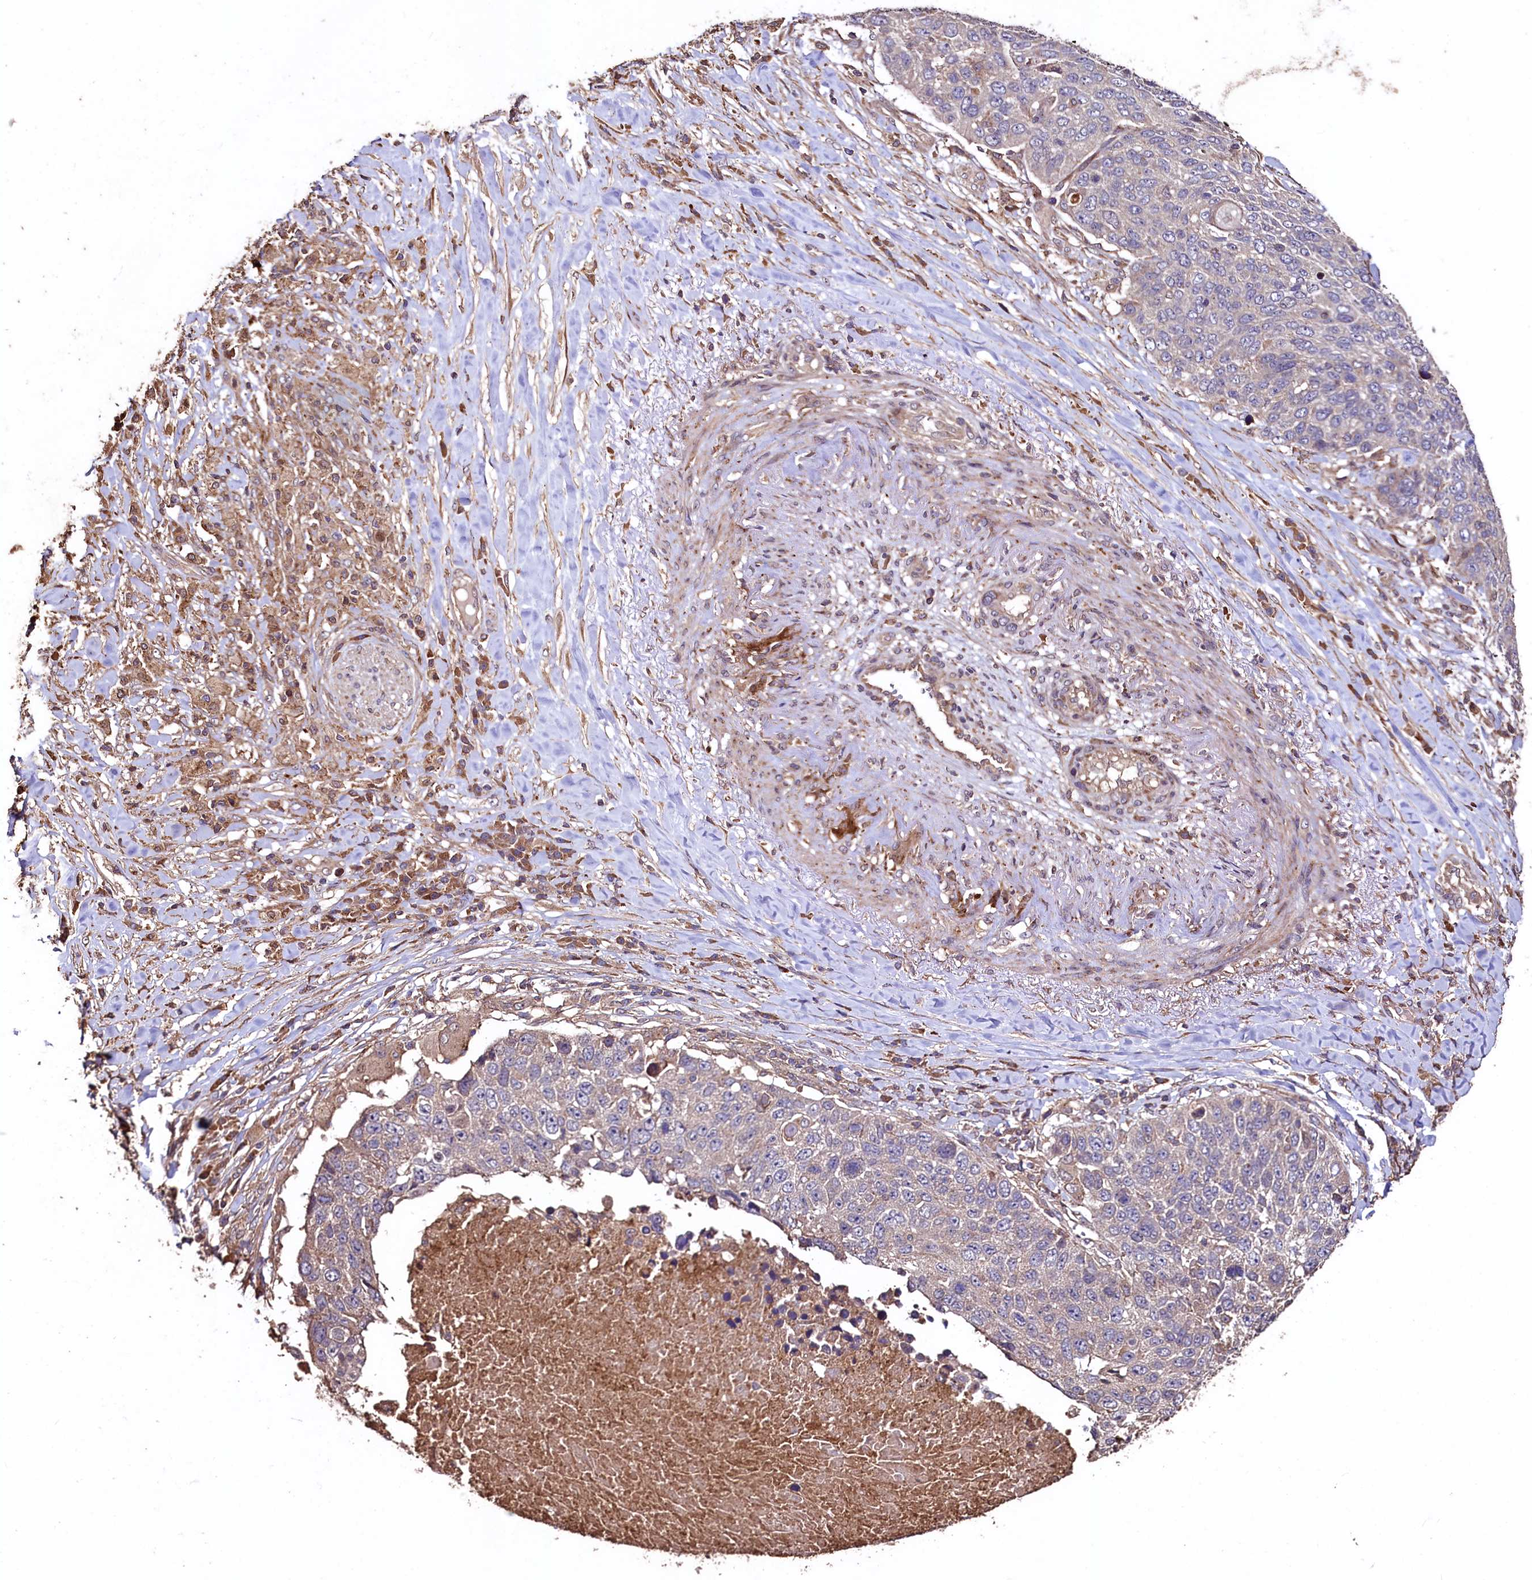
{"staining": {"intensity": "negative", "quantity": "none", "location": "none"}, "tissue": "lung cancer", "cell_type": "Tumor cells", "image_type": "cancer", "snomed": [{"axis": "morphology", "description": "Normal tissue, NOS"}, {"axis": "morphology", "description": "Squamous cell carcinoma, NOS"}, {"axis": "topography", "description": "Lymph node"}, {"axis": "topography", "description": "Lung"}], "caption": "The photomicrograph demonstrates no staining of tumor cells in lung cancer.", "gene": "TMEM98", "patient": {"sex": "male", "age": 66}}